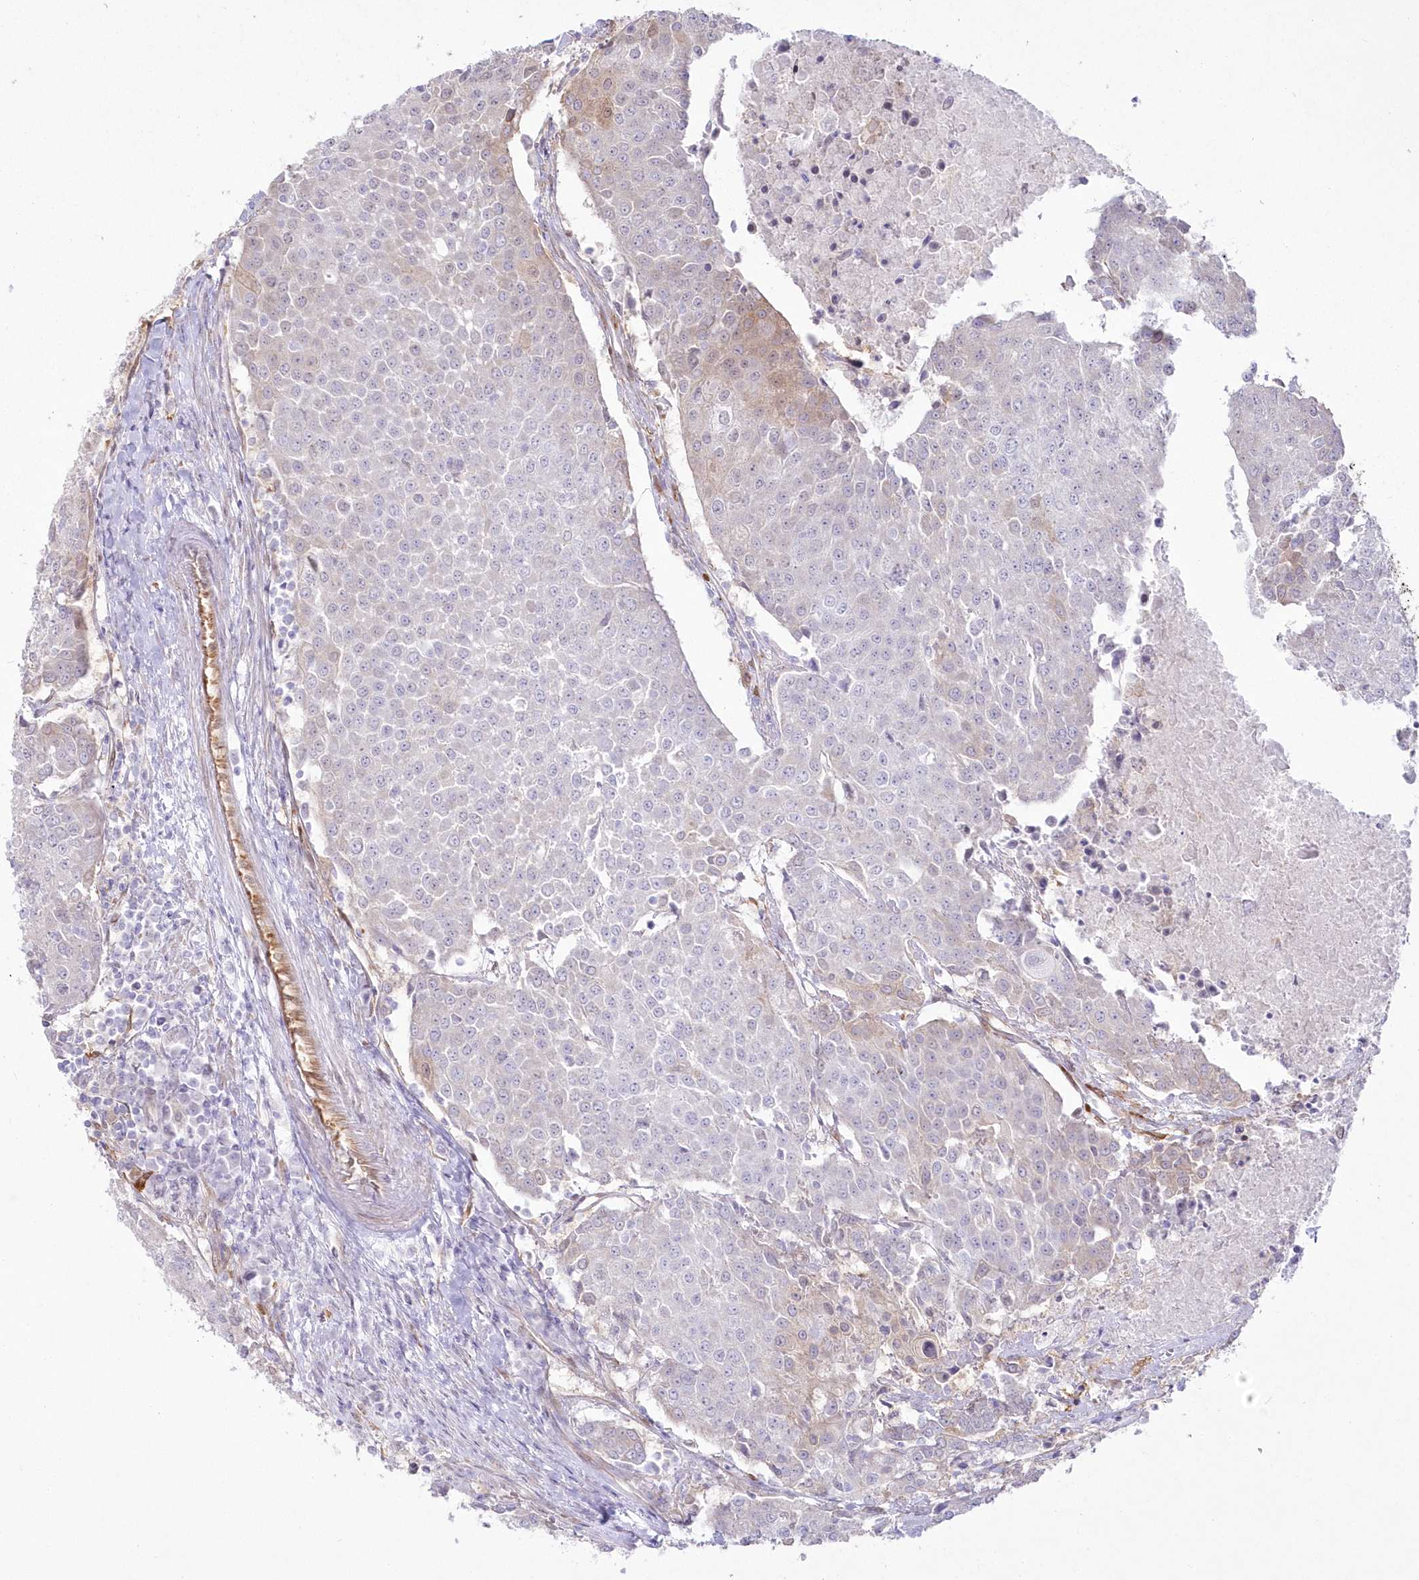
{"staining": {"intensity": "negative", "quantity": "none", "location": "none"}, "tissue": "urothelial cancer", "cell_type": "Tumor cells", "image_type": "cancer", "snomed": [{"axis": "morphology", "description": "Urothelial carcinoma, High grade"}, {"axis": "topography", "description": "Urinary bladder"}], "caption": "Urothelial cancer was stained to show a protein in brown. There is no significant positivity in tumor cells.", "gene": "SH3PXD2B", "patient": {"sex": "female", "age": 85}}